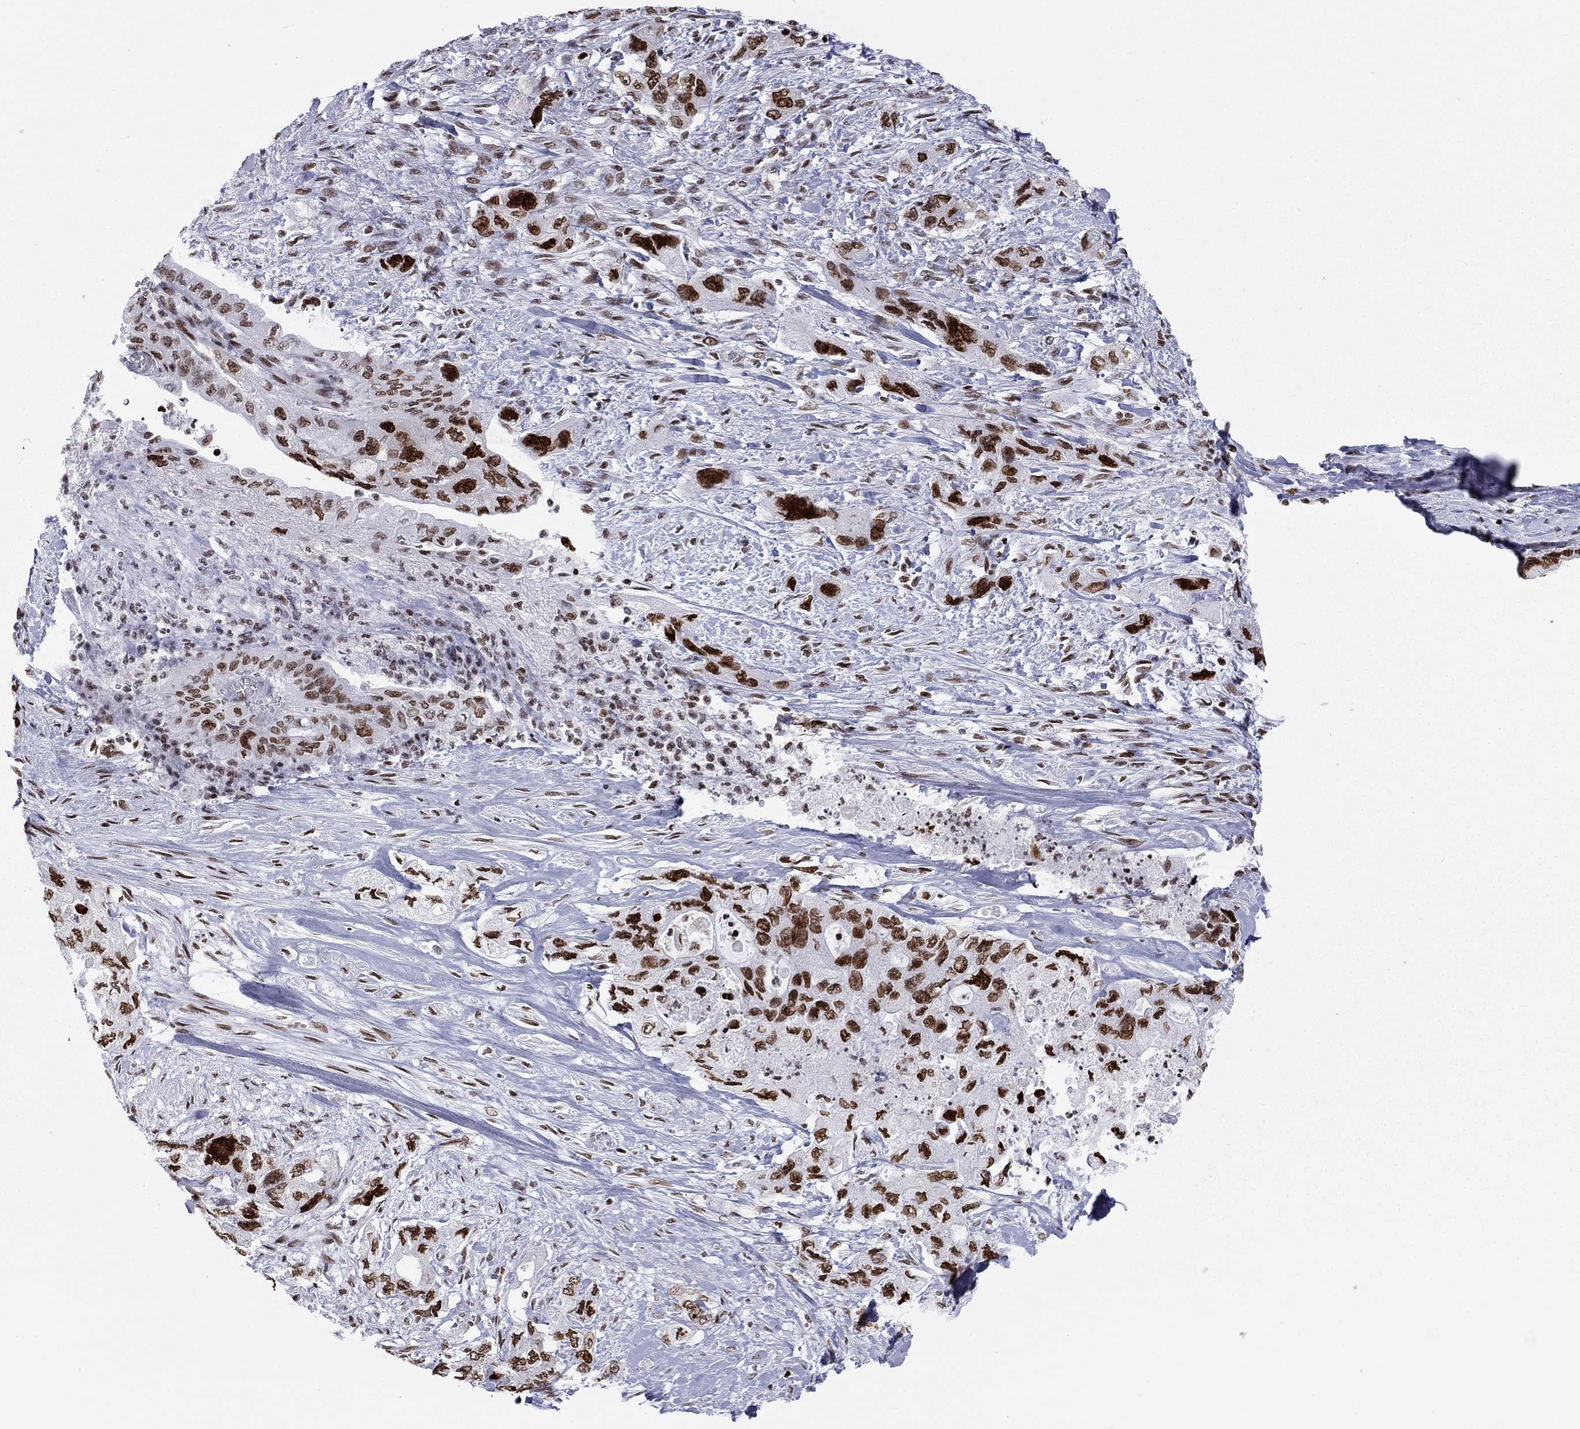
{"staining": {"intensity": "strong", "quantity": ">75%", "location": "nuclear"}, "tissue": "pancreatic cancer", "cell_type": "Tumor cells", "image_type": "cancer", "snomed": [{"axis": "morphology", "description": "Adenocarcinoma, NOS"}, {"axis": "topography", "description": "Pancreas"}], "caption": "High-power microscopy captured an immunohistochemistry micrograph of adenocarcinoma (pancreatic), revealing strong nuclear positivity in approximately >75% of tumor cells. (IHC, brightfield microscopy, high magnification).", "gene": "H2AX", "patient": {"sex": "female", "age": 73}}